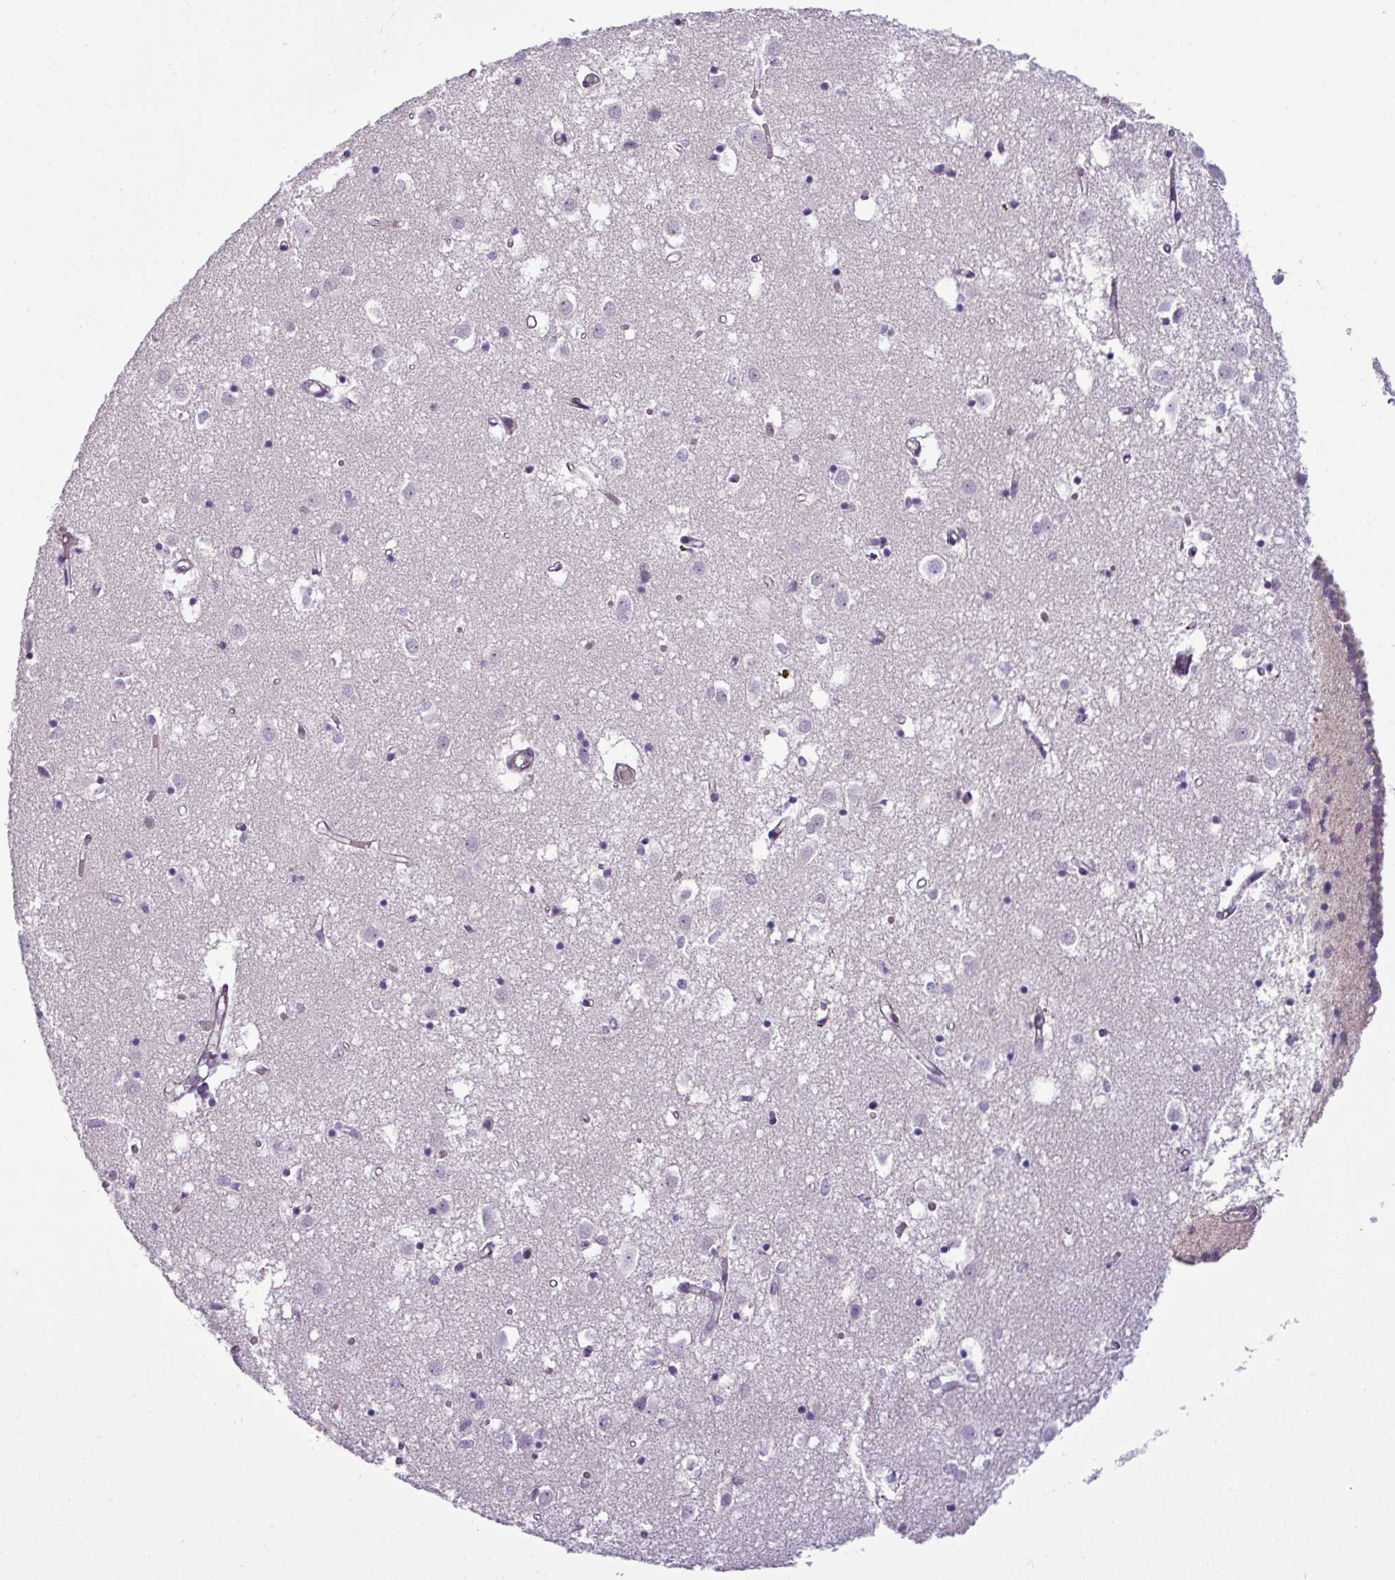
{"staining": {"intensity": "negative", "quantity": "none", "location": "none"}, "tissue": "caudate", "cell_type": "Glial cells", "image_type": "normal", "snomed": [{"axis": "morphology", "description": "Normal tissue, NOS"}, {"axis": "topography", "description": "Lateral ventricle wall"}], "caption": "This is an IHC image of unremarkable human caudate. There is no expression in glial cells.", "gene": "TOR1AIP2", "patient": {"sex": "male", "age": 70}}